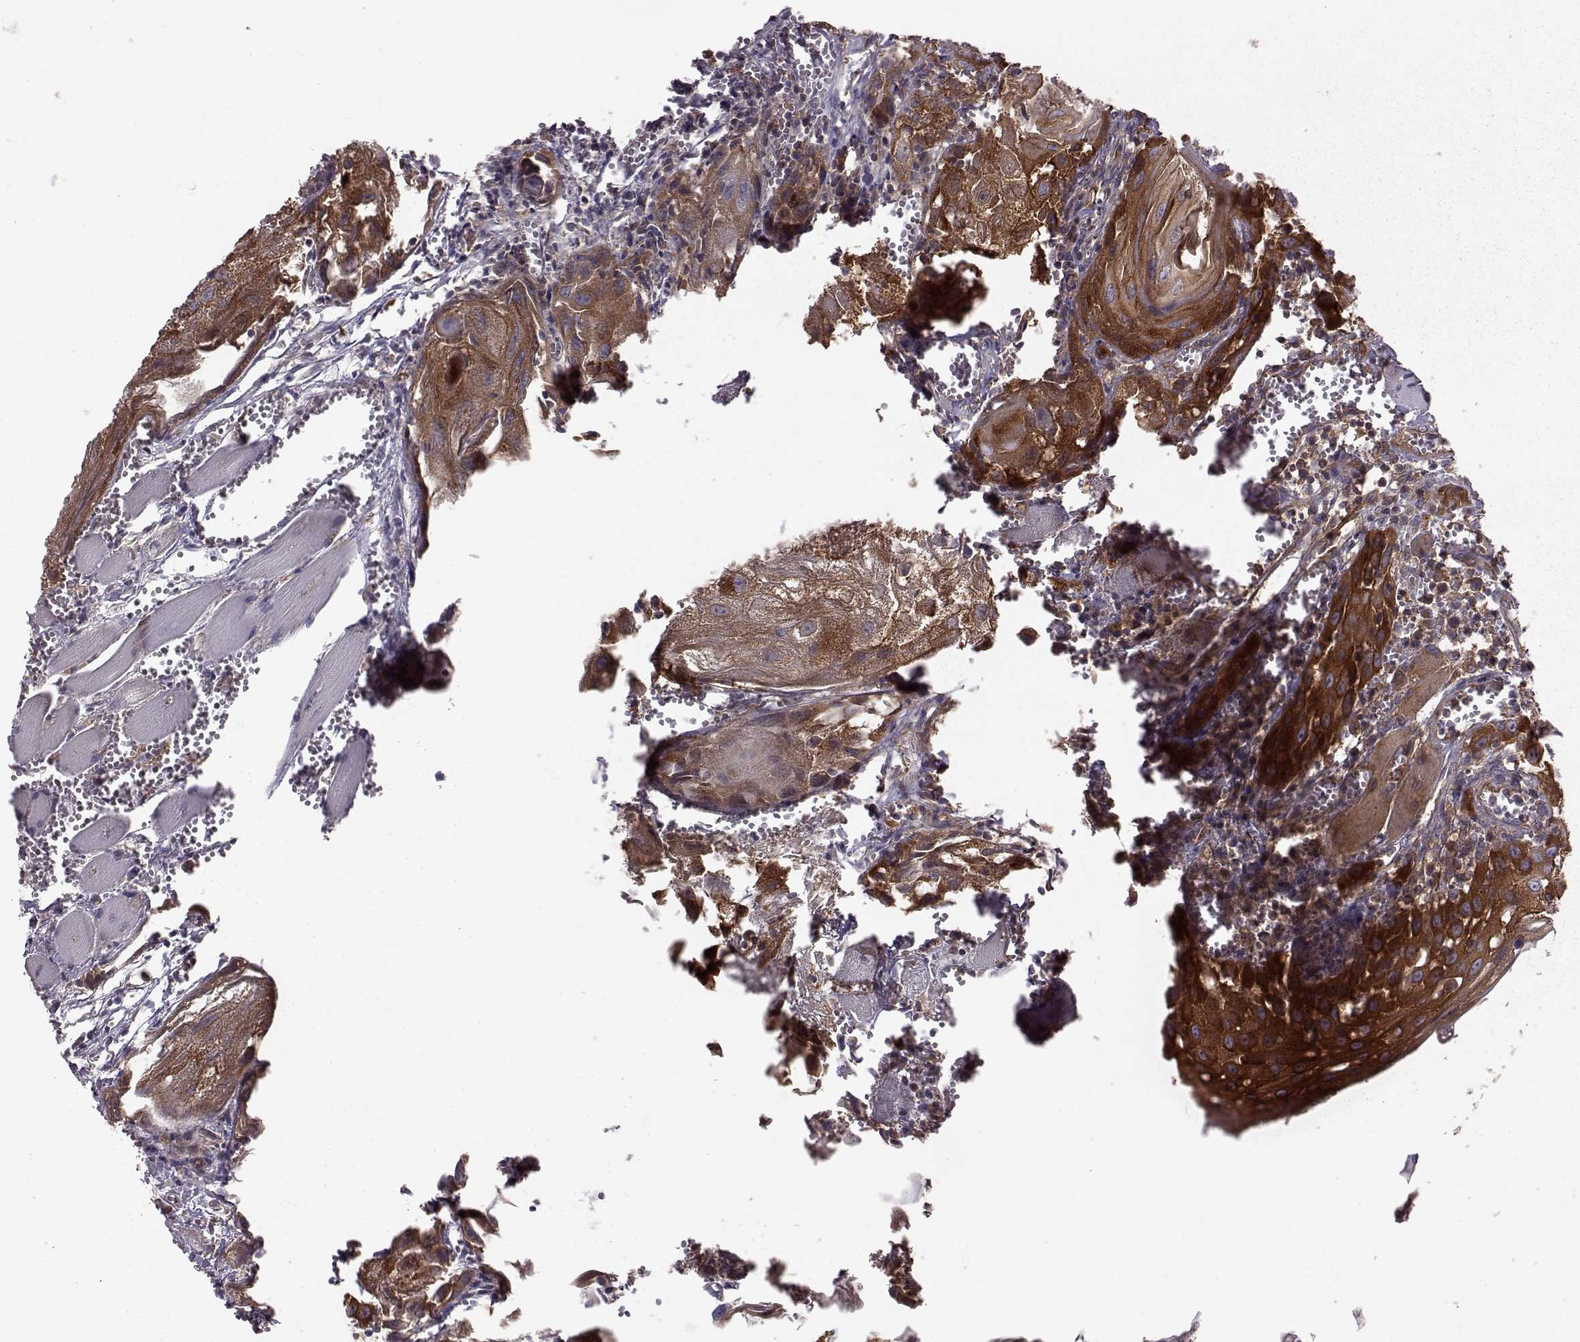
{"staining": {"intensity": "strong", "quantity": ">75%", "location": "cytoplasmic/membranous"}, "tissue": "head and neck cancer", "cell_type": "Tumor cells", "image_type": "cancer", "snomed": [{"axis": "morphology", "description": "Squamous cell carcinoma, NOS"}, {"axis": "topography", "description": "Head-Neck"}], "caption": "Head and neck cancer (squamous cell carcinoma) tissue demonstrates strong cytoplasmic/membranous positivity in approximately >75% of tumor cells The staining was performed using DAB (3,3'-diaminobenzidine), with brown indicating positive protein expression. Nuclei are stained blue with hematoxylin.", "gene": "RABGAP1", "patient": {"sex": "female", "age": 80}}